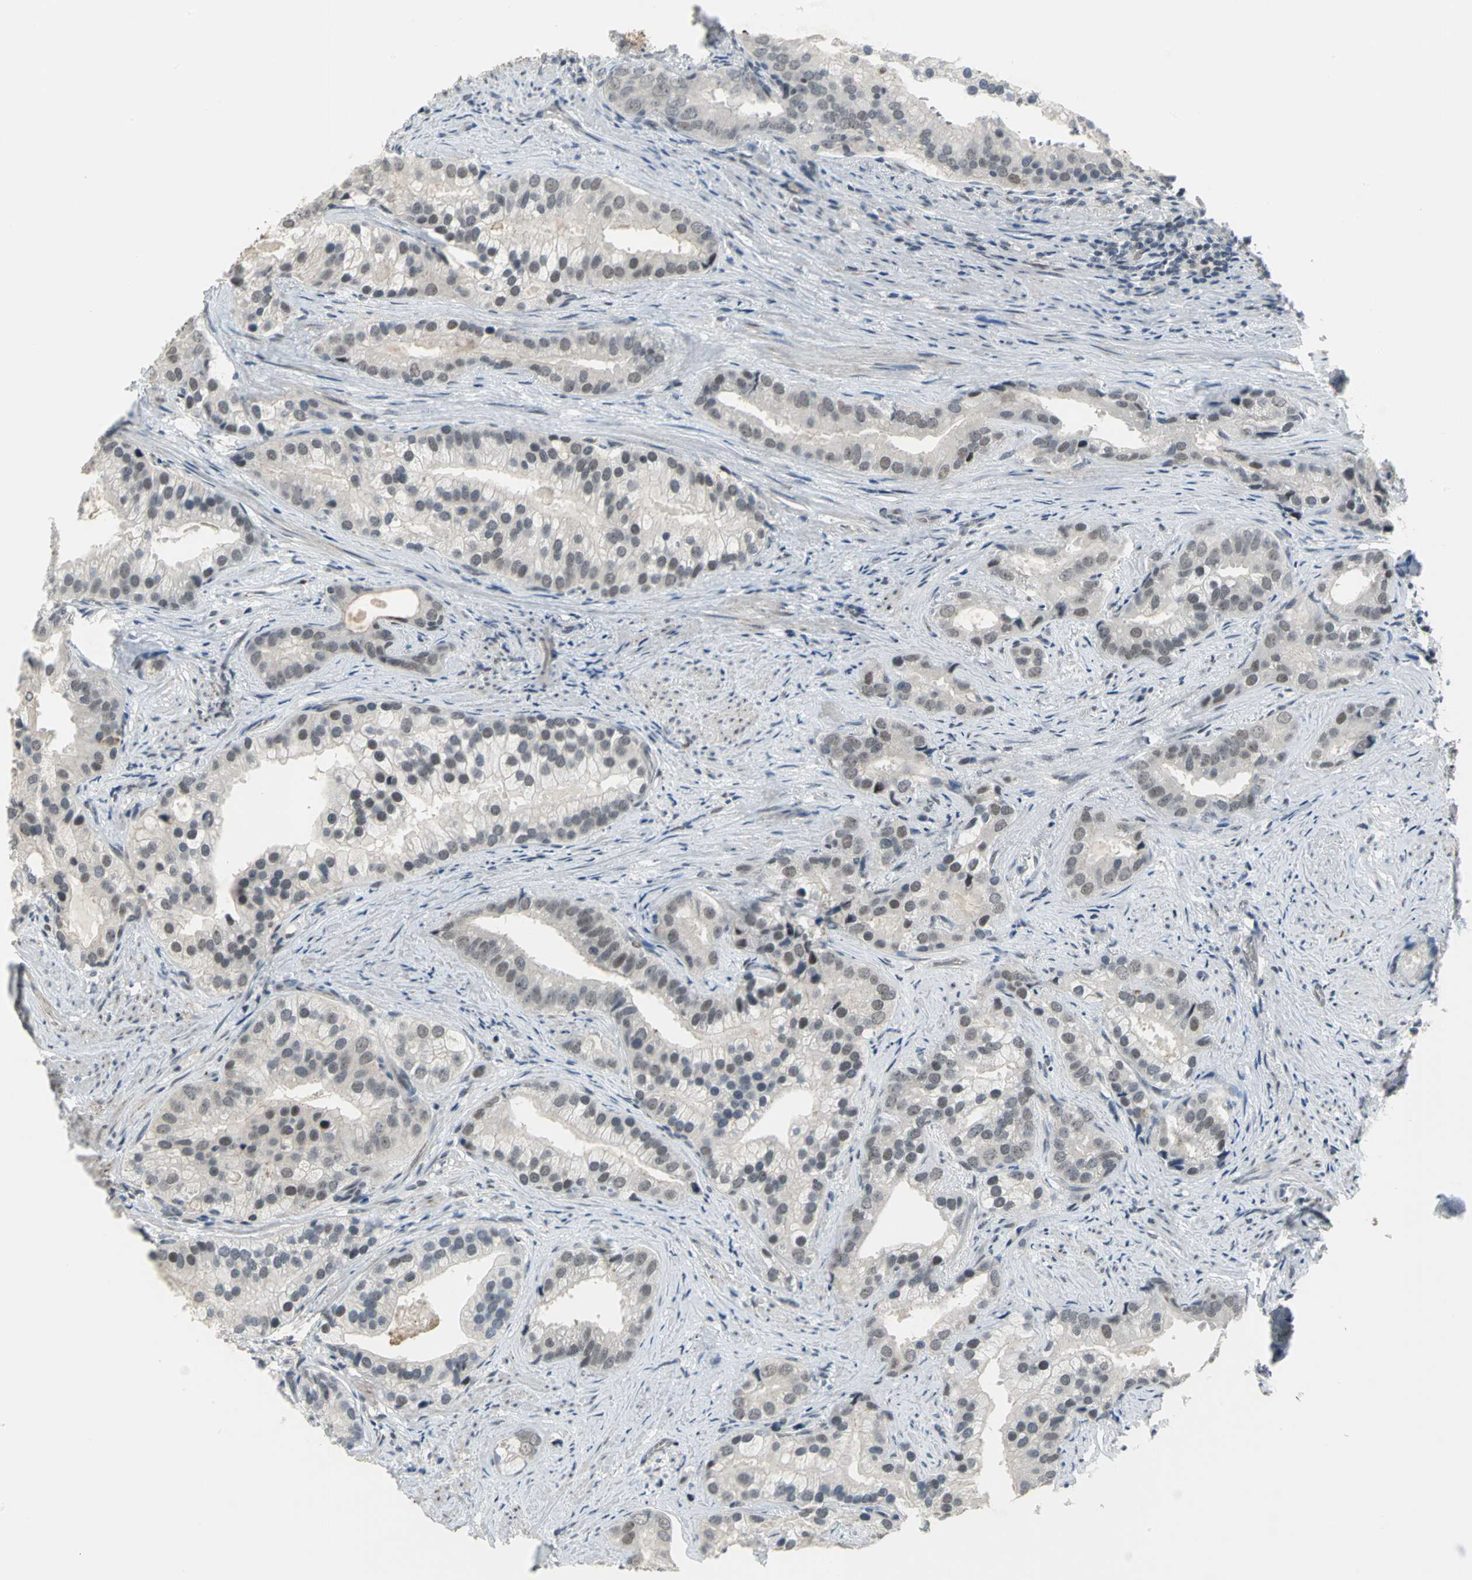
{"staining": {"intensity": "weak", "quantity": "25%-75%", "location": "nuclear"}, "tissue": "prostate cancer", "cell_type": "Tumor cells", "image_type": "cancer", "snomed": [{"axis": "morphology", "description": "Adenocarcinoma, Low grade"}, {"axis": "topography", "description": "Prostate"}], "caption": "DAB immunohistochemical staining of prostate low-grade adenocarcinoma displays weak nuclear protein expression in about 25%-75% of tumor cells.", "gene": "GLI3", "patient": {"sex": "male", "age": 71}}